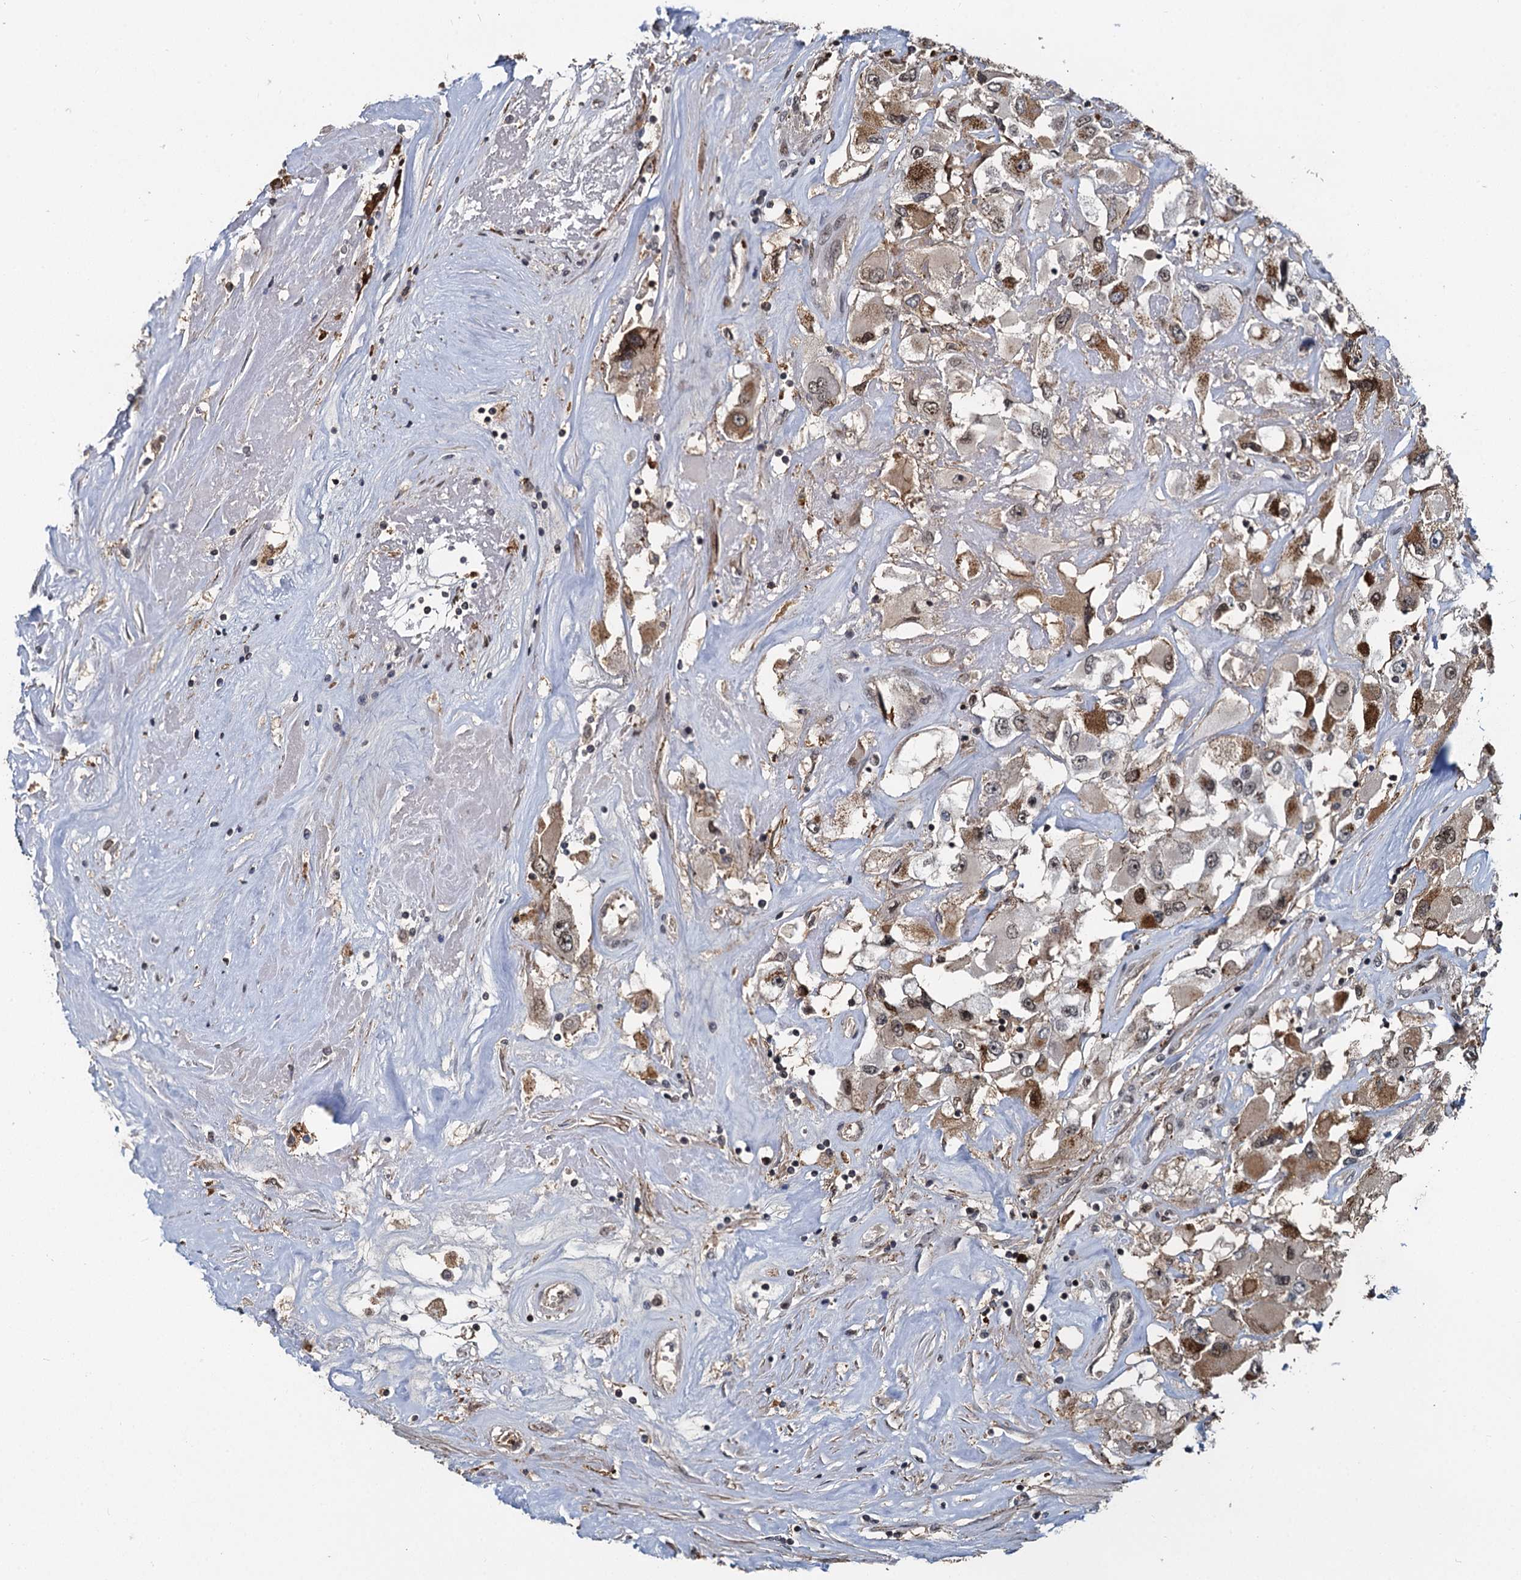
{"staining": {"intensity": "moderate", "quantity": "25%-75%", "location": "cytoplasmic/membranous,nuclear"}, "tissue": "renal cancer", "cell_type": "Tumor cells", "image_type": "cancer", "snomed": [{"axis": "morphology", "description": "Adenocarcinoma, NOS"}, {"axis": "topography", "description": "Kidney"}], "caption": "High-power microscopy captured an immunohistochemistry (IHC) photomicrograph of adenocarcinoma (renal), revealing moderate cytoplasmic/membranous and nuclear expression in approximately 25%-75% of tumor cells. (IHC, brightfield microscopy, high magnification).", "gene": "FANCI", "patient": {"sex": "female", "age": 52}}